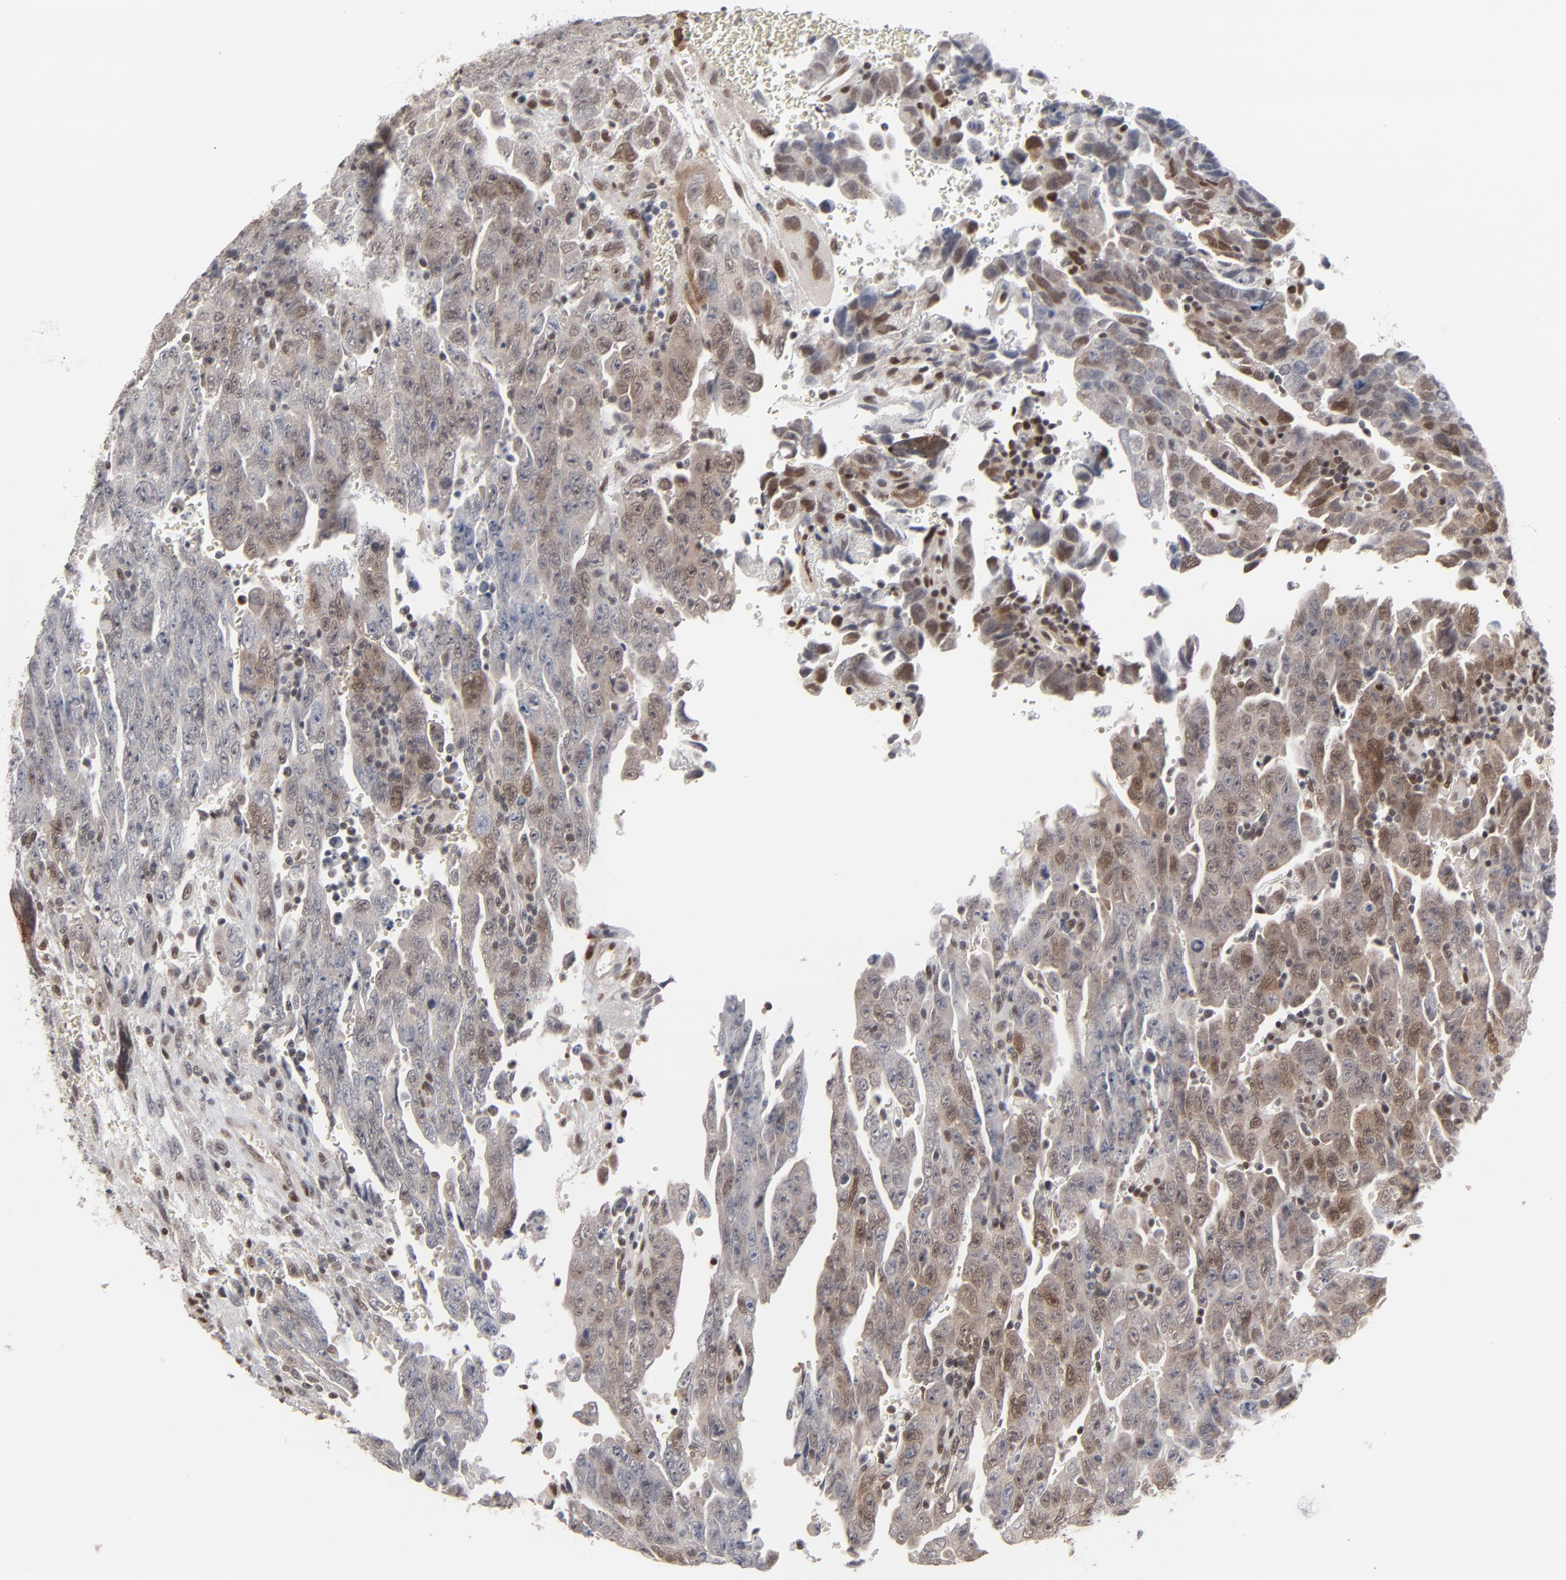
{"staining": {"intensity": "weak", "quantity": "25%-75%", "location": "cytoplasmic/membranous,nuclear"}, "tissue": "testis cancer", "cell_type": "Tumor cells", "image_type": "cancer", "snomed": [{"axis": "morphology", "description": "Carcinoma, Embryonal, NOS"}, {"axis": "topography", "description": "Testis"}], "caption": "Human testis embryonal carcinoma stained with a protein marker shows weak staining in tumor cells.", "gene": "IRF9", "patient": {"sex": "male", "age": 28}}